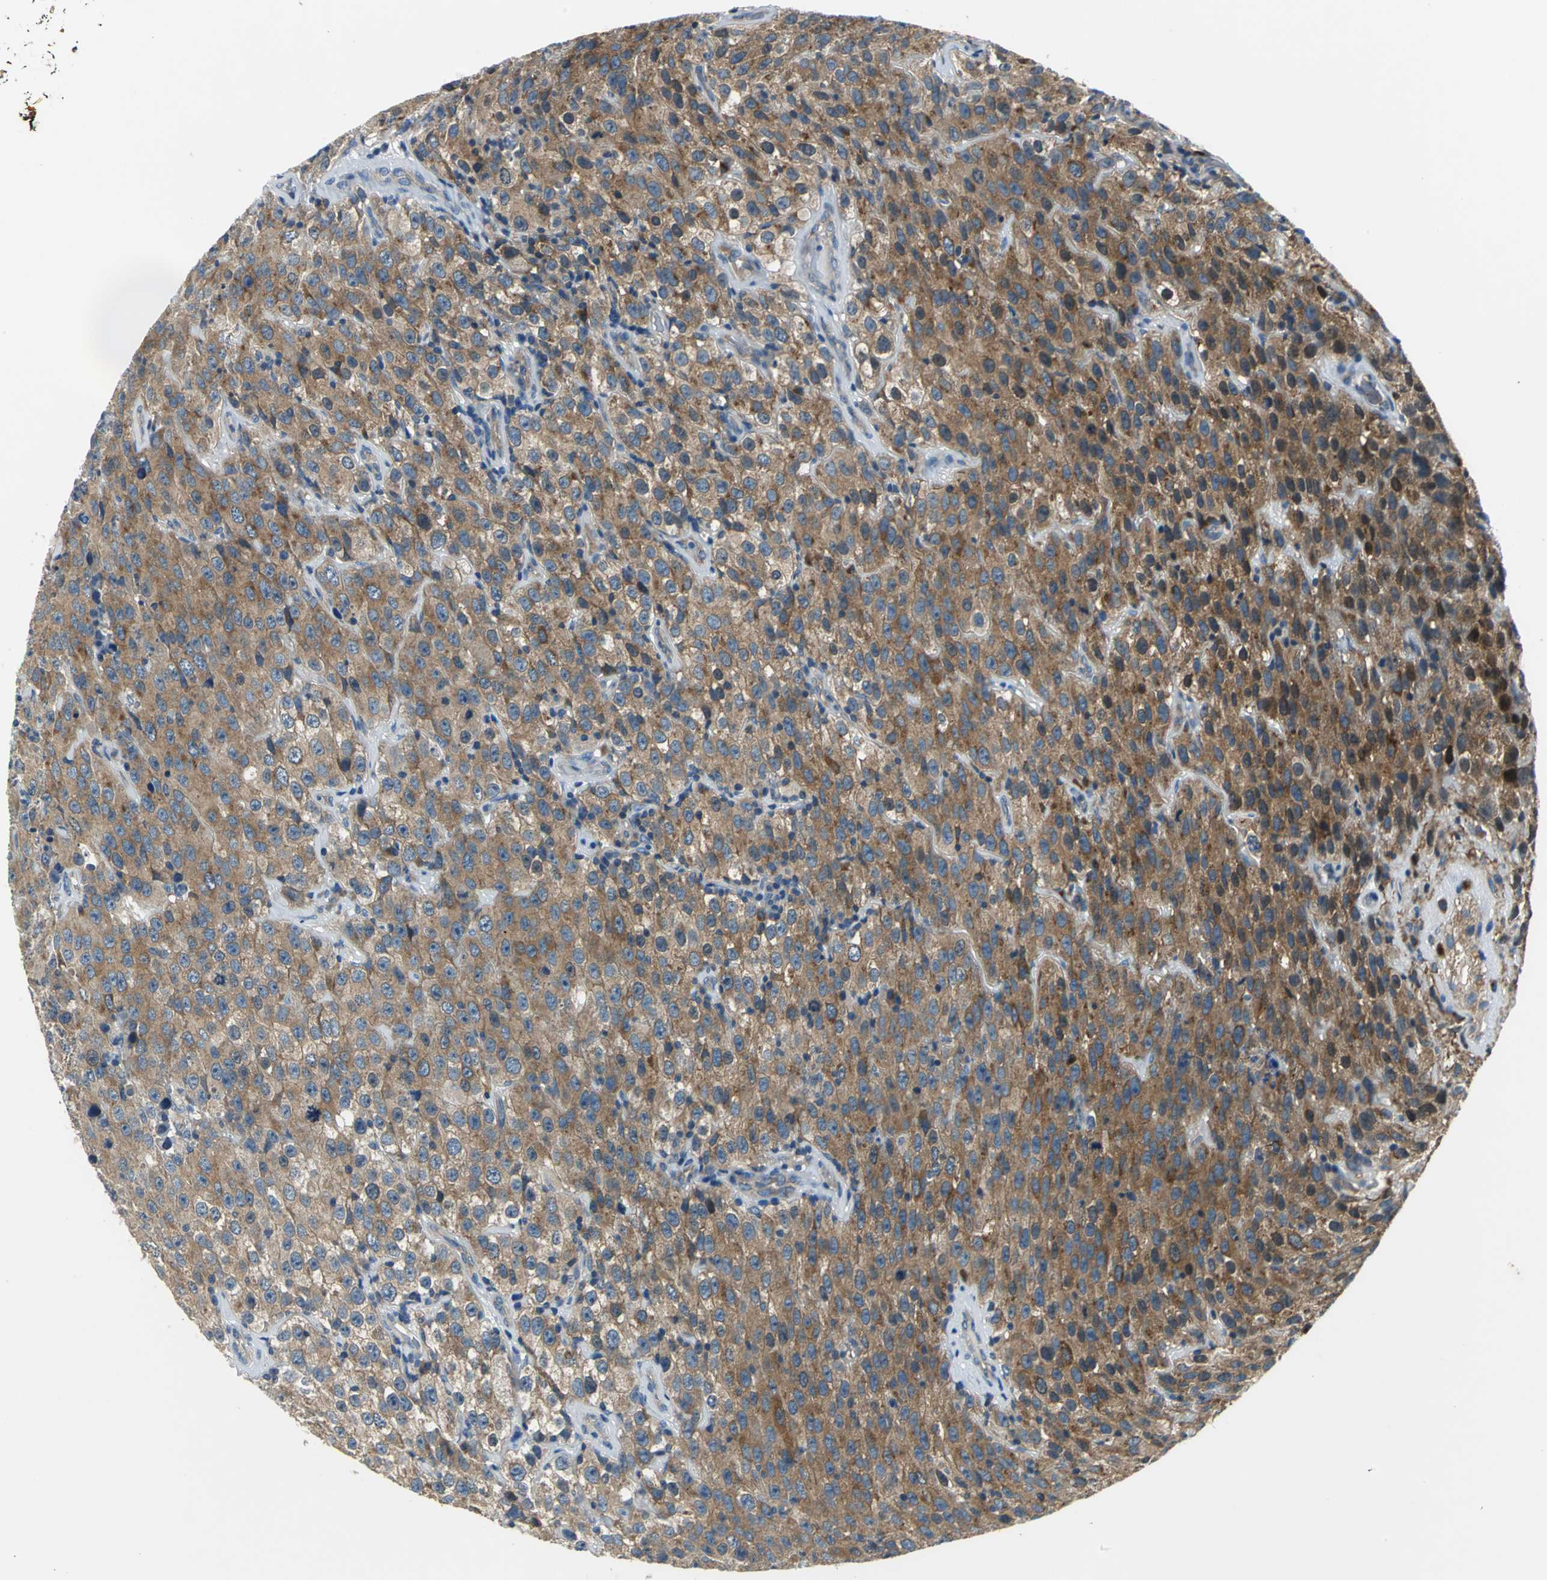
{"staining": {"intensity": "moderate", "quantity": ">75%", "location": "cytoplasmic/membranous"}, "tissue": "testis cancer", "cell_type": "Tumor cells", "image_type": "cancer", "snomed": [{"axis": "morphology", "description": "Seminoma, NOS"}, {"axis": "topography", "description": "Testis"}], "caption": "High-magnification brightfield microscopy of testis cancer (seminoma) stained with DAB (brown) and counterstained with hematoxylin (blue). tumor cells exhibit moderate cytoplasmic/membranous positivity is appreciated in approximately>75% of cells. The staining is performed using DAB (3,3'-diaminobenzidine) brown chromogen to label protein expression. The nuclei are counter-stained blue using hematoxylin.", "gene": "SLC16A7", "patient": {"sex": "male", "age": 52}}